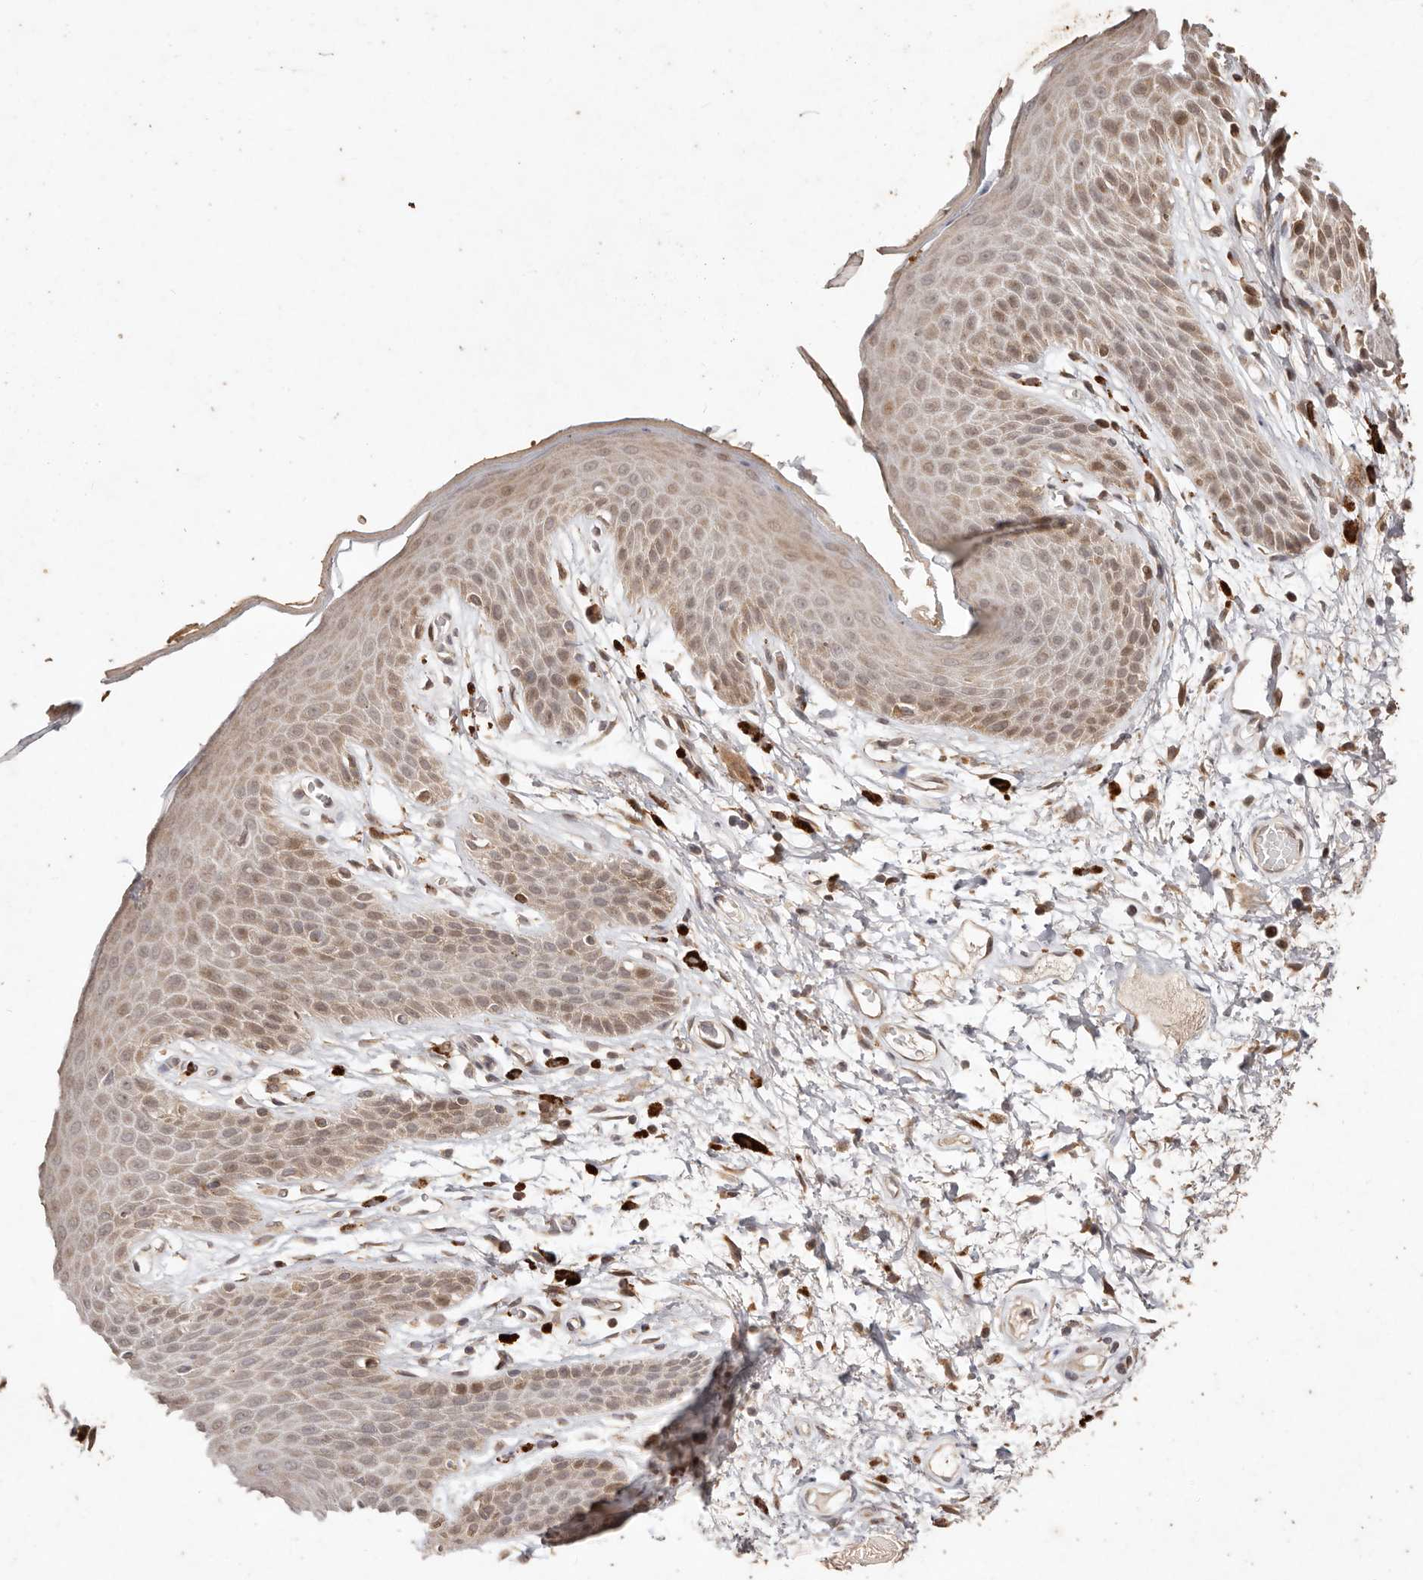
{"staining": {"intensity": "moderate", "quantity": ">75%", "location": "cytoplasmic/membranous,nuclear"}, "tissue": "skin", "cell_type": "Epidermal cells", "image_type": "normal", "snomed": [{"axis": "morphology", "description": "Normal tissue, NOS"}, {"axis": "topography", "description": "Anal"}], "caption": "This histopathology image demonstrates immunohistochemistry (IHC) staining of normal skin, with medium moderate cytoplasmic/membranous,nuclear positivity in approximately >75% of epidermal cells.", "gene": "KIF9", "patient": {"sex": "male", "age": 74}}